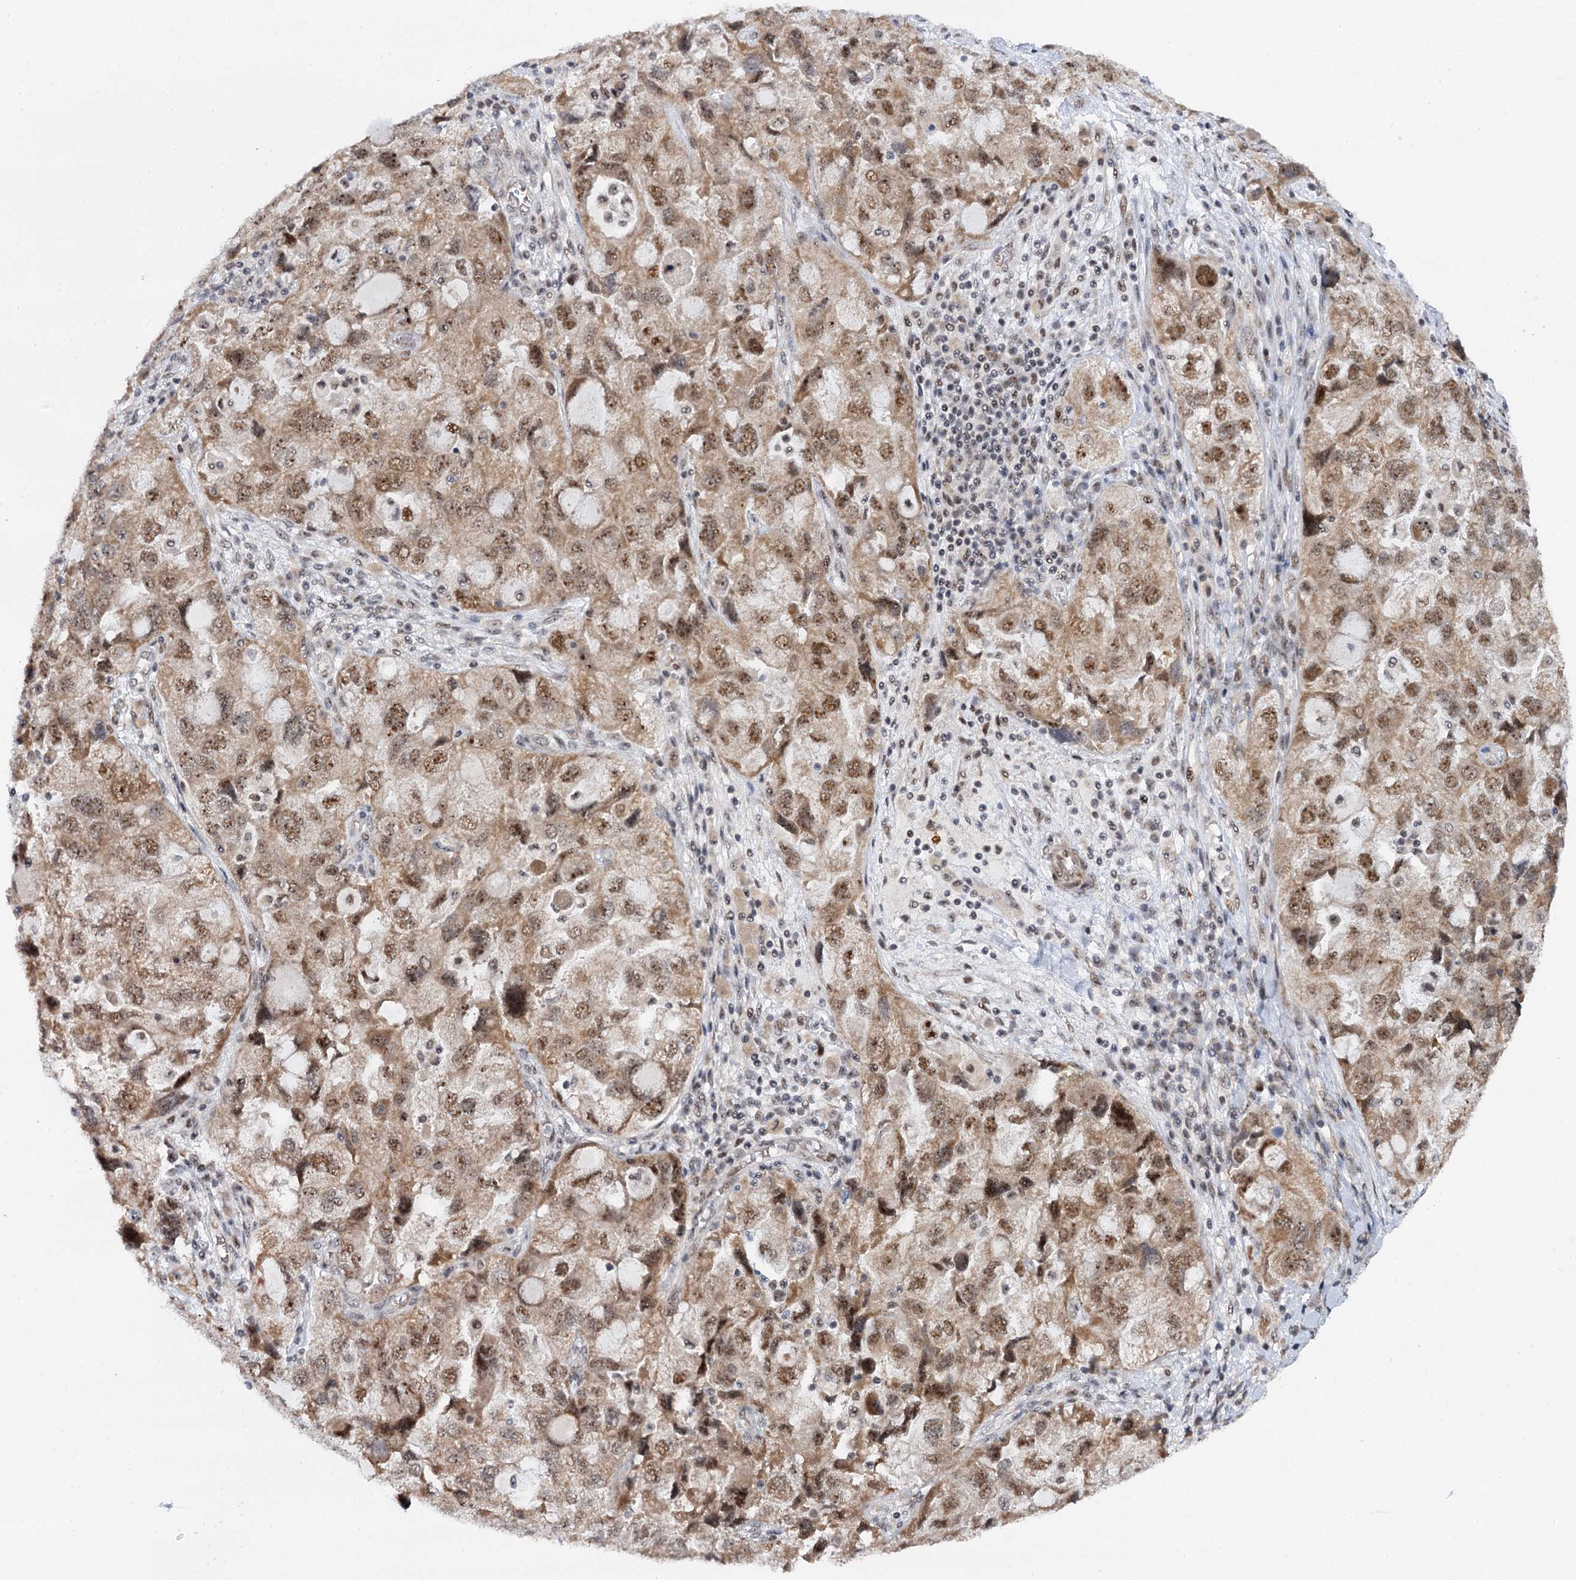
{"staining": {"intensity": "moderate", "quantity": ">75%", "location": "cytoplasmic/membranous,nuclear"}, "tissue": "ovarian cancer", "cell_type": "Tumor cells", "image_type": "cancer", "snomed": [{"axis": "morphology", "description": "Carcinoma, NOS"}, {"axis": "morphology", "description": "Cystadenocarcinoma, serous, NOS"}, {"axis": "topography", "description": "Ovary"}], "caption": "Human ovarian cancer (carcinoma) stained with a brown dye shows moderate cytoplasmic/membranous and nuclear positive positivity in approximately >75% of tumor cells.", "gene": "BUD13", "patient": {"sex": "female", "age": 69}}